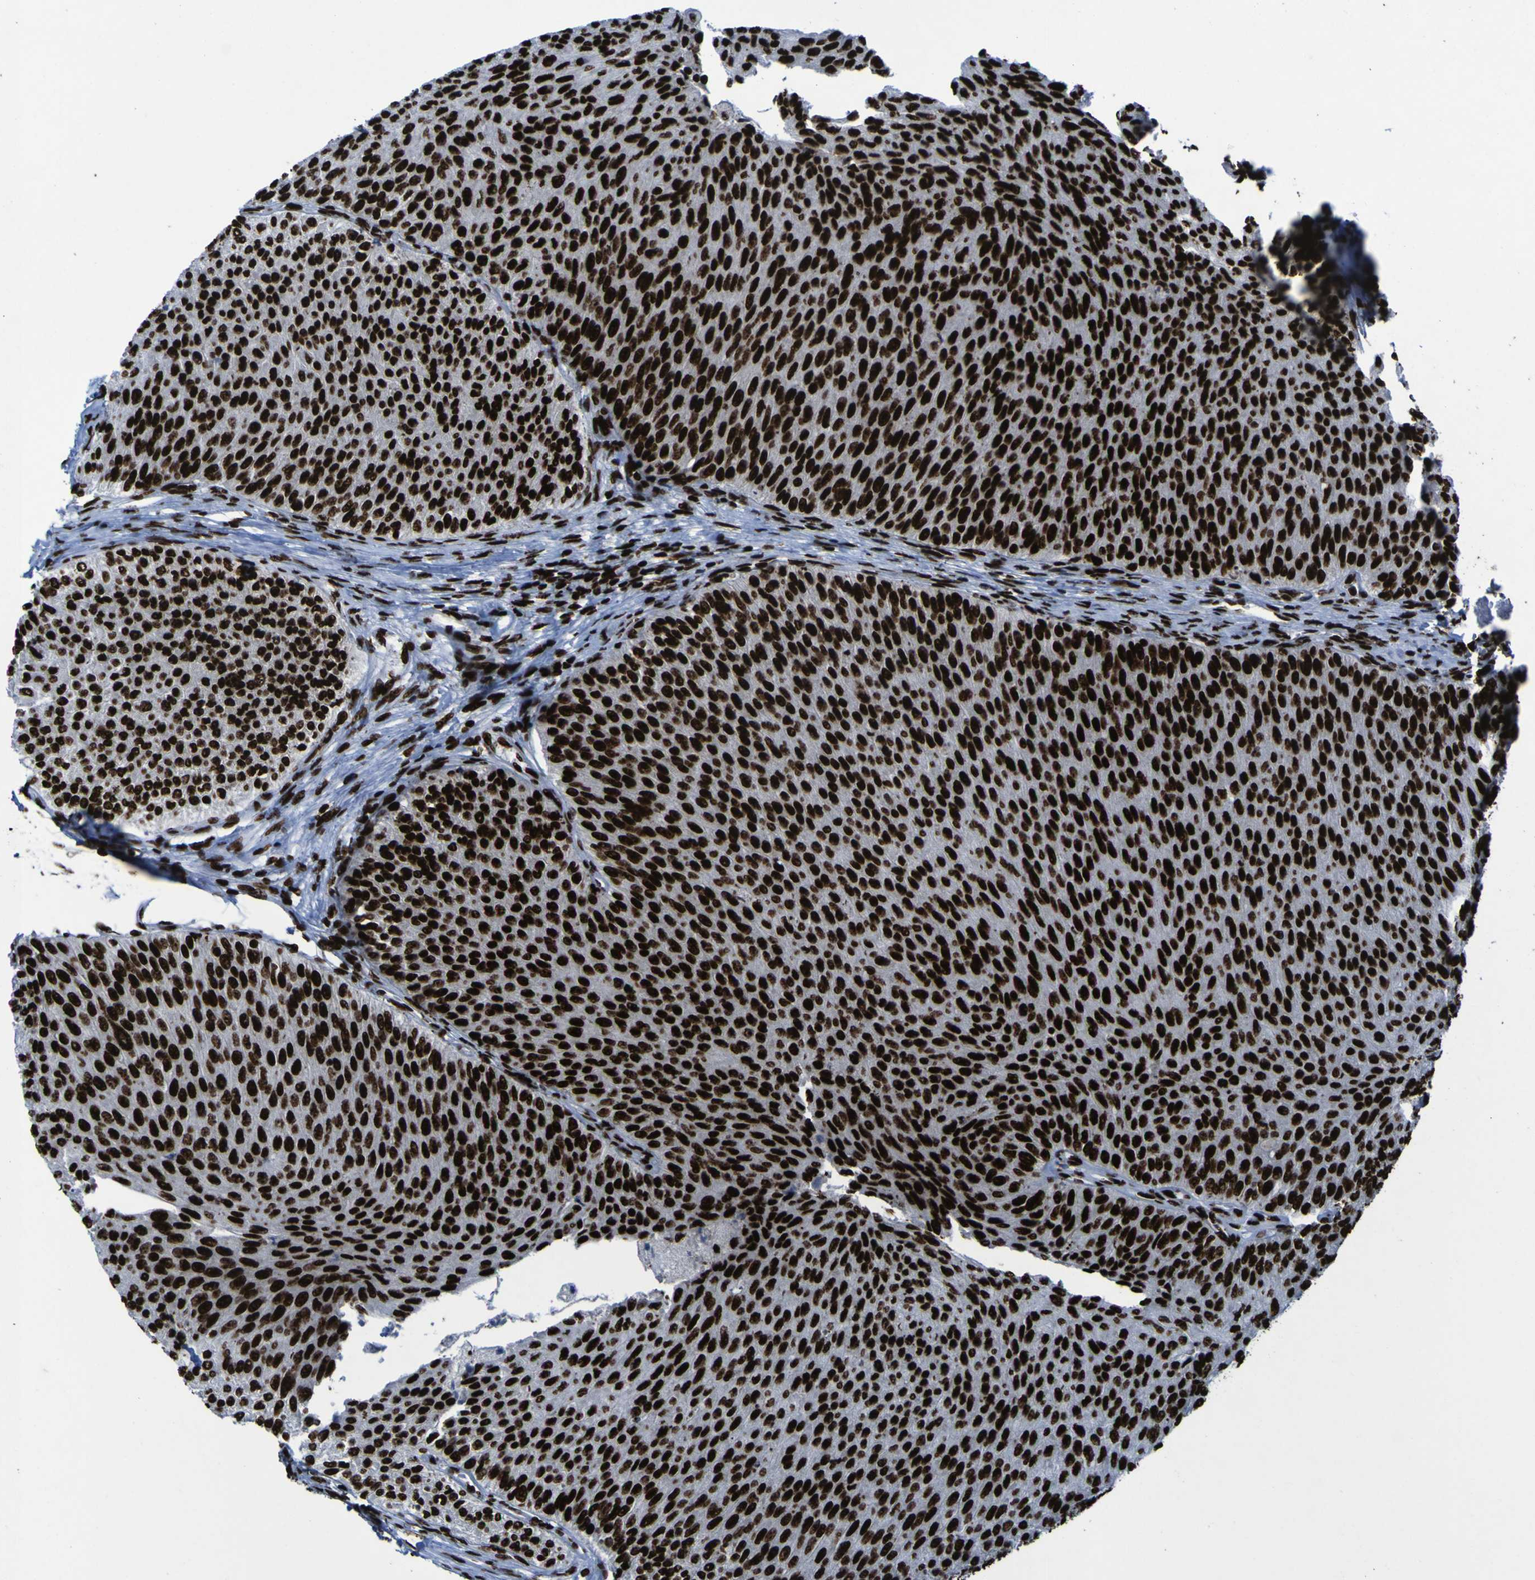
{"staining": {"intensity": "strong", "quantity": ">75%", "location": "nuclear"}, "tissue": "urothelial cancer", "cell_type": "Tumor cells", "image_type": "cancer", "snomed": [{"axis": "morphology", "description": "Urothelial carcinoma, Low grade"}, {"axis": "topography", "description": "Urinary bladder"}], "caption": "Immunohistochemical staining of human low-grade urothelial carcinoma shows strong nuclear protein positivity in approximately >75% of tumor cells. The staining is performed using DAB brown chromogen to label protein expression. The nuclei are counter-stained blue using hematoxylin.", "gene": "NPM1", "patient": {"sex": "male", "age": 78}}